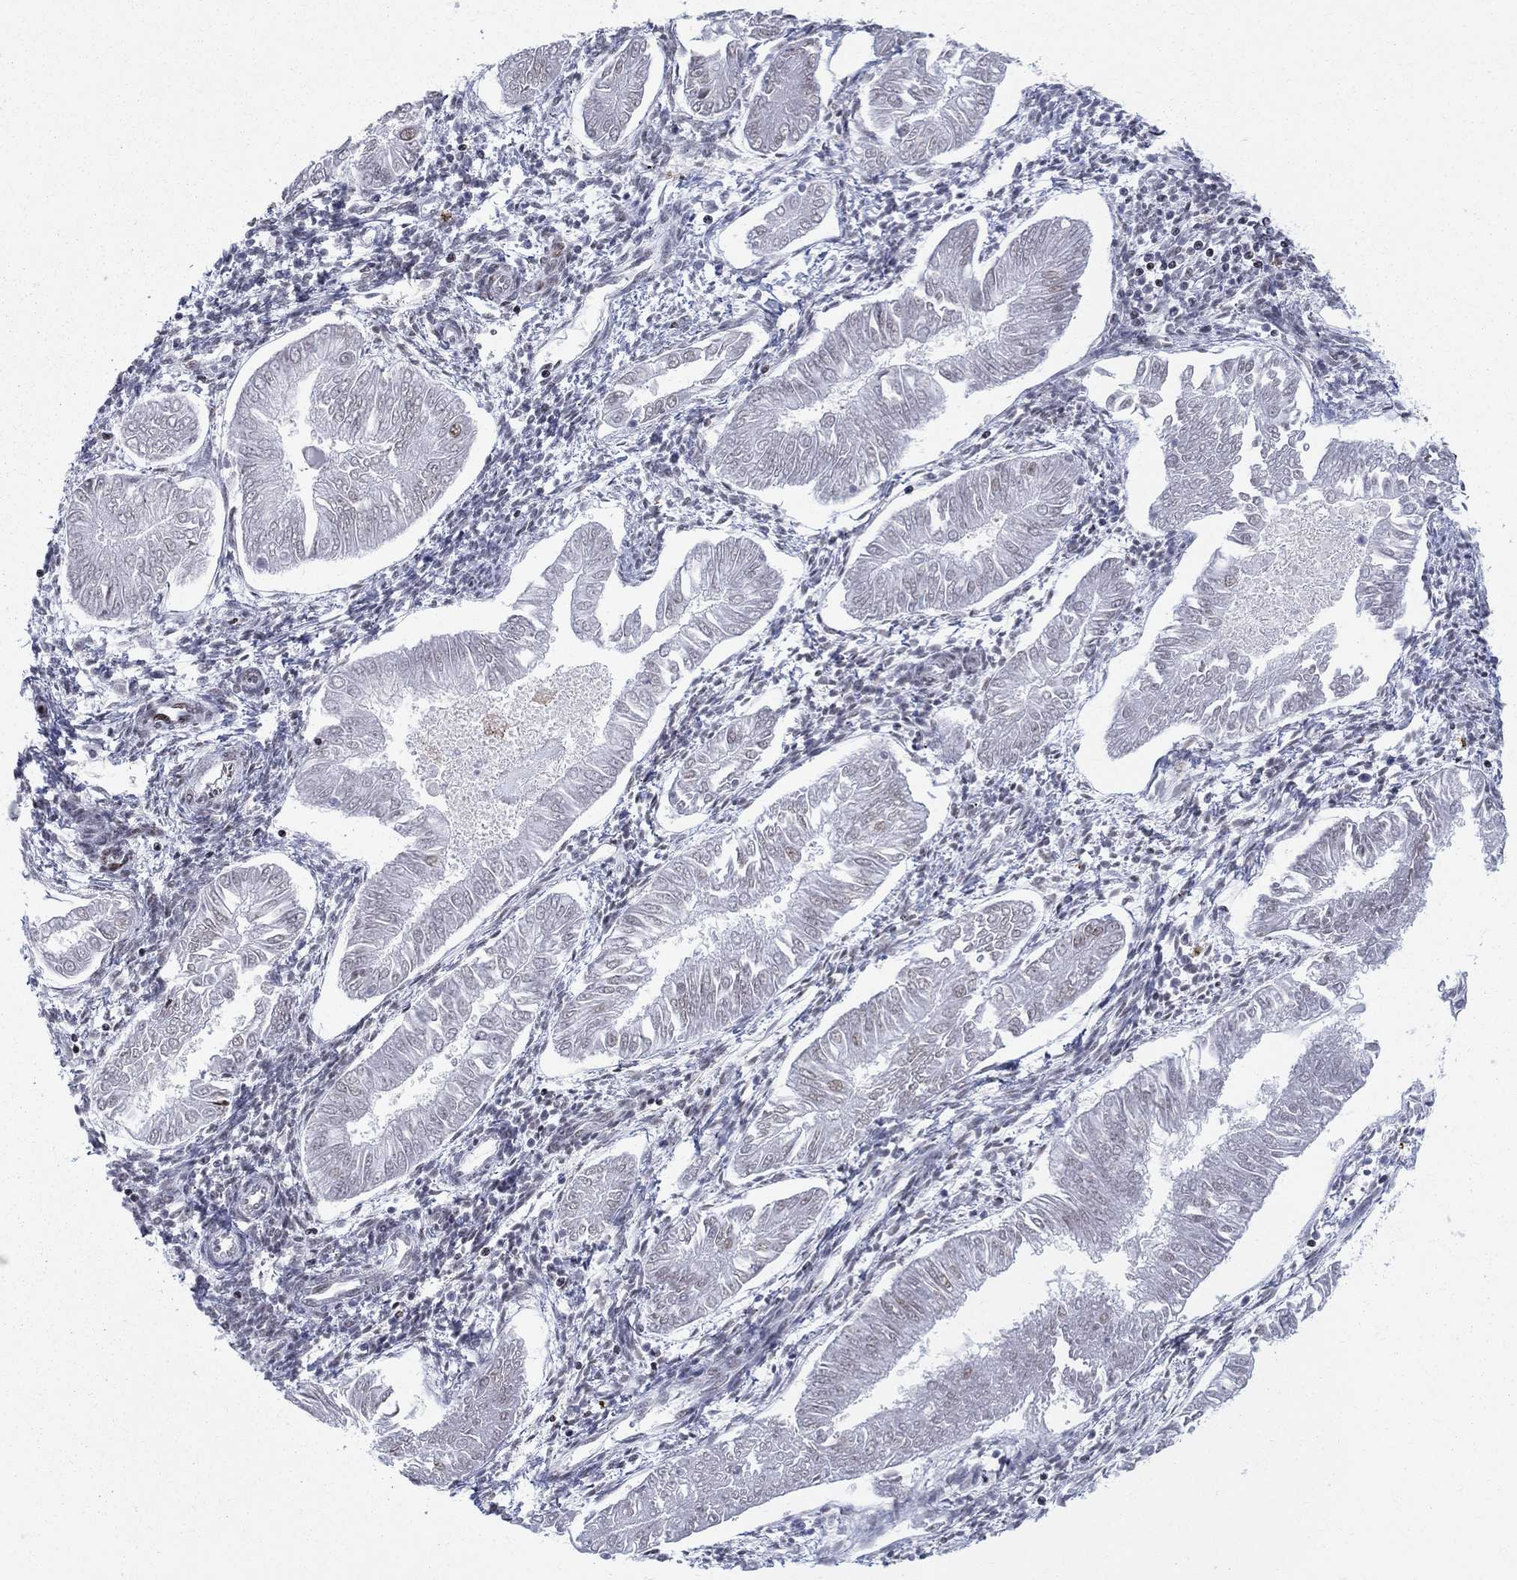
{"staining": {"intensity": "moderate", "quantity": "<25%", "location": "nuclear"}, "tissue": "endometrial cancer", "cell_type": "Tumor cells", "image_type": "cancer", "snomed": [{"axis": "morphology", "description": "Adenocarcinoma, NOS"}, {"axis": "topography", "description": "Endometrium"}], "caption": "Immunohistochemistry (DAB) staining of endometrial cancer (adenocarcinoma) shows moderate nuclear protein positivity in about <25% of tumor cells. (Stains: DAB (3,3'-diaminobenzidine) in brown, nuclei in blue, Microscopy: brightfield microscopy at high magnification).", "gene": "ZNHIT3", "patient": {"sex": "female", "age": 53}}